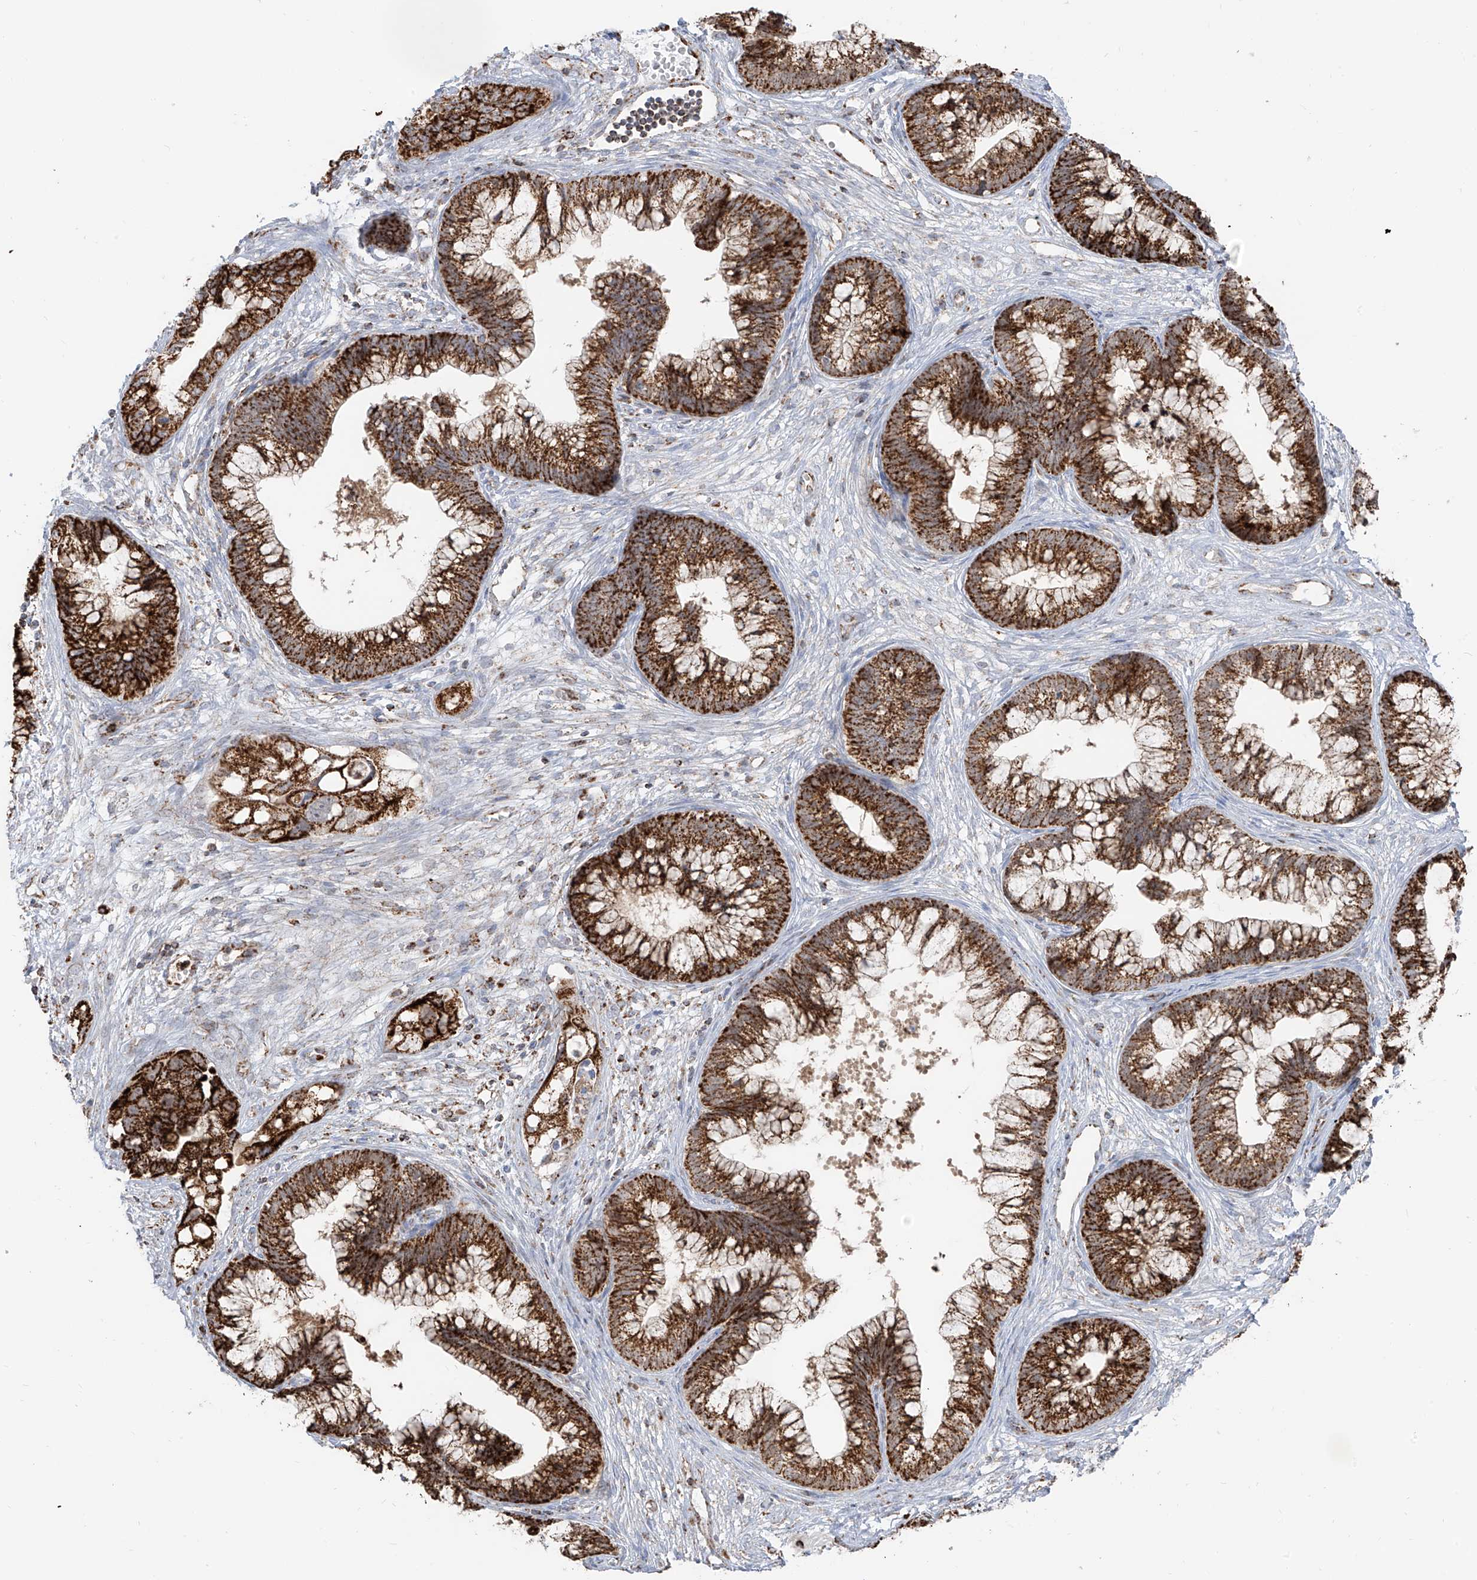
{"staining": {"intensity": "strong", "quantity": ">75%", "location": "cytoplasmic/membranous"}, "tissue": "cervical cancer", "cell_type": "Tumor cells", "image_type": "cancer", "snomed": [{"axis": "morphology", "description": "Adenocarcinoma, NOS"}, {"axis": "topography", "description": "Cervix"}], "caption": "Immunohistochemistry (DAB (3,3'-diaminobenzidine)) staining of adenocarcinoma (cervical) shows strong cytoplasmic/membranous protein staining in about >75% of tumor cells.", "gene": "ETHE1", "patient": {"sex": "female", "age": 44}}